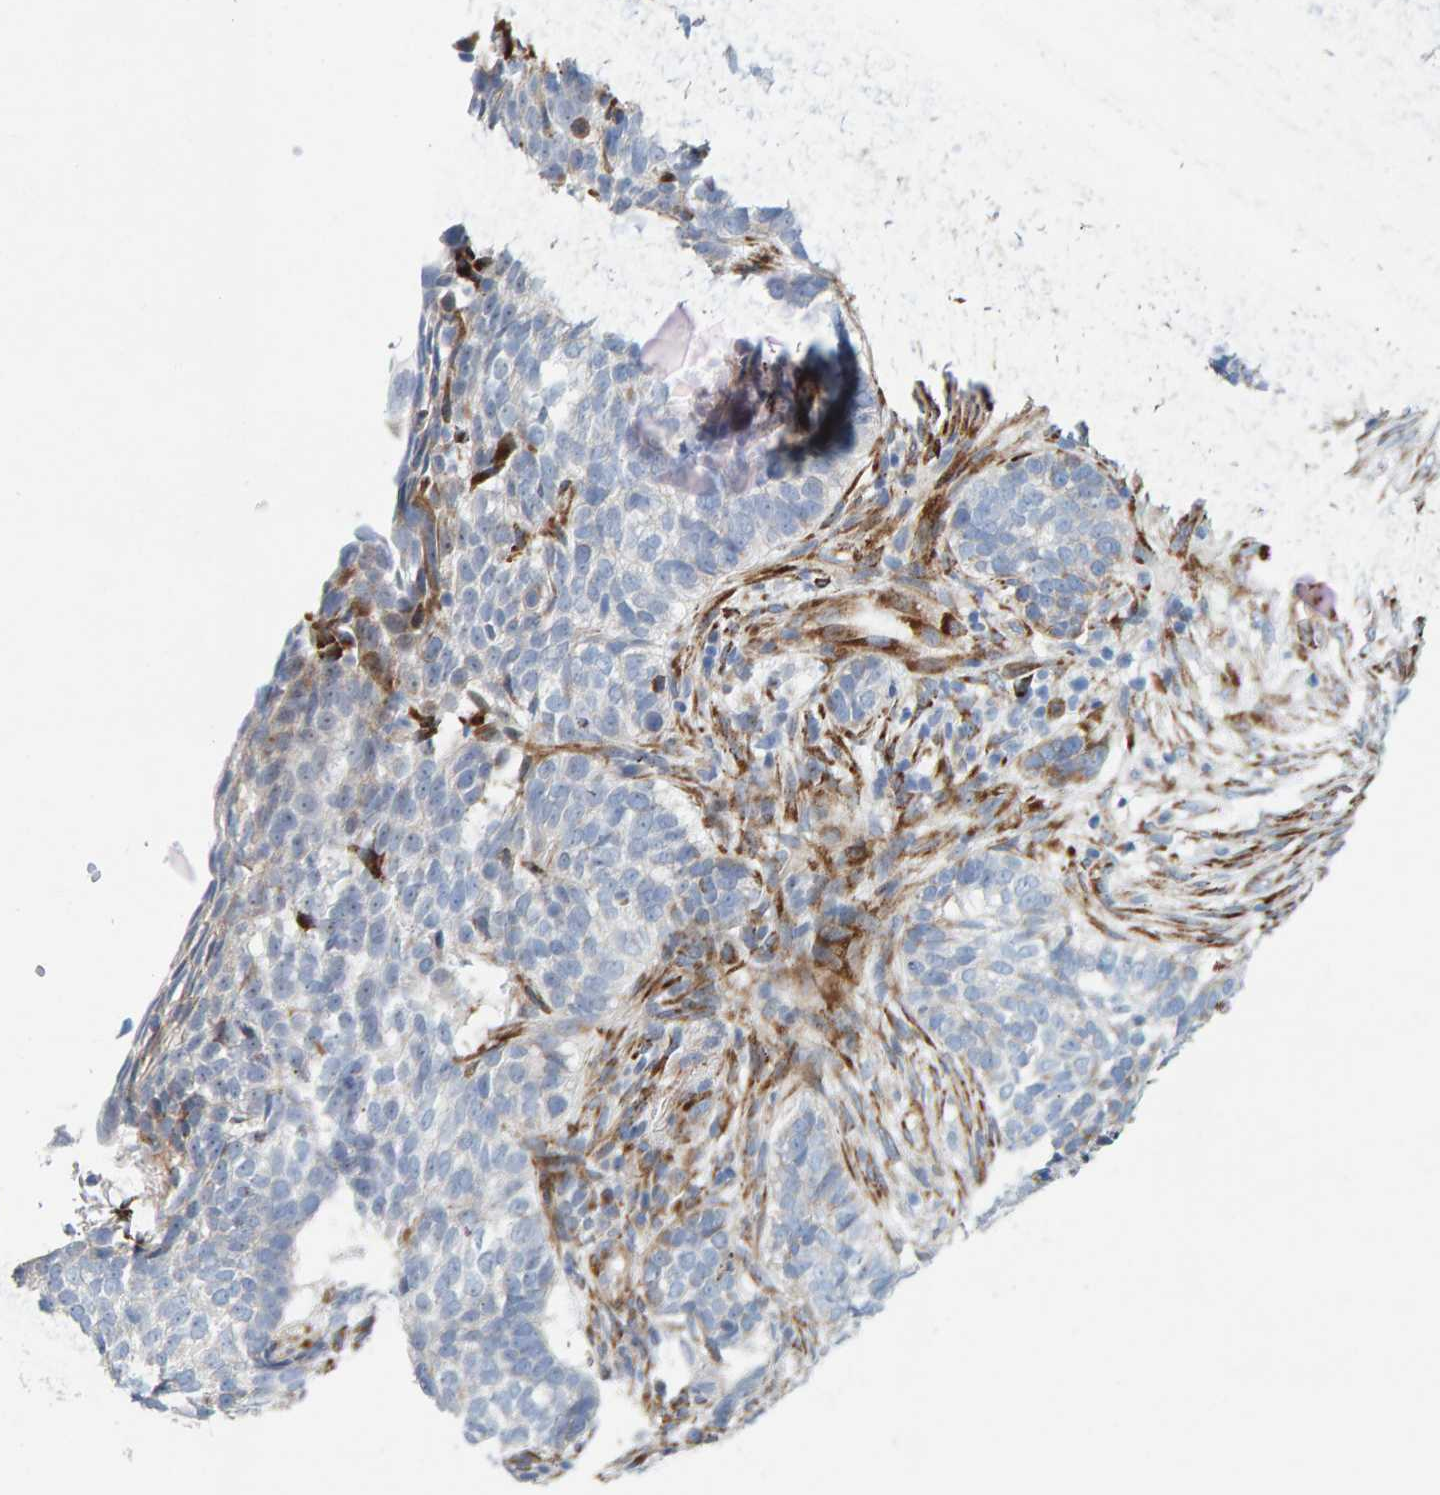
{"staining": {"intensity": "negative", "quantity": "none", "location": "none"}, "tissue": "skin cancer", "cell_type": "Tumor cells", "image_type": "cancer", "snomed": [{"axis": "morphology", "description": "Basal cell carcinoma"}, {"axis": "topography", "description": "Skin"}], "caption": "Basal cell carcinoma (skin) stained for a protein using immunohistochemistry (IHC) demonstrates no expression tumor cells.", "gene": "MMP16", "patient": {"sex": "male", "age": 85}}